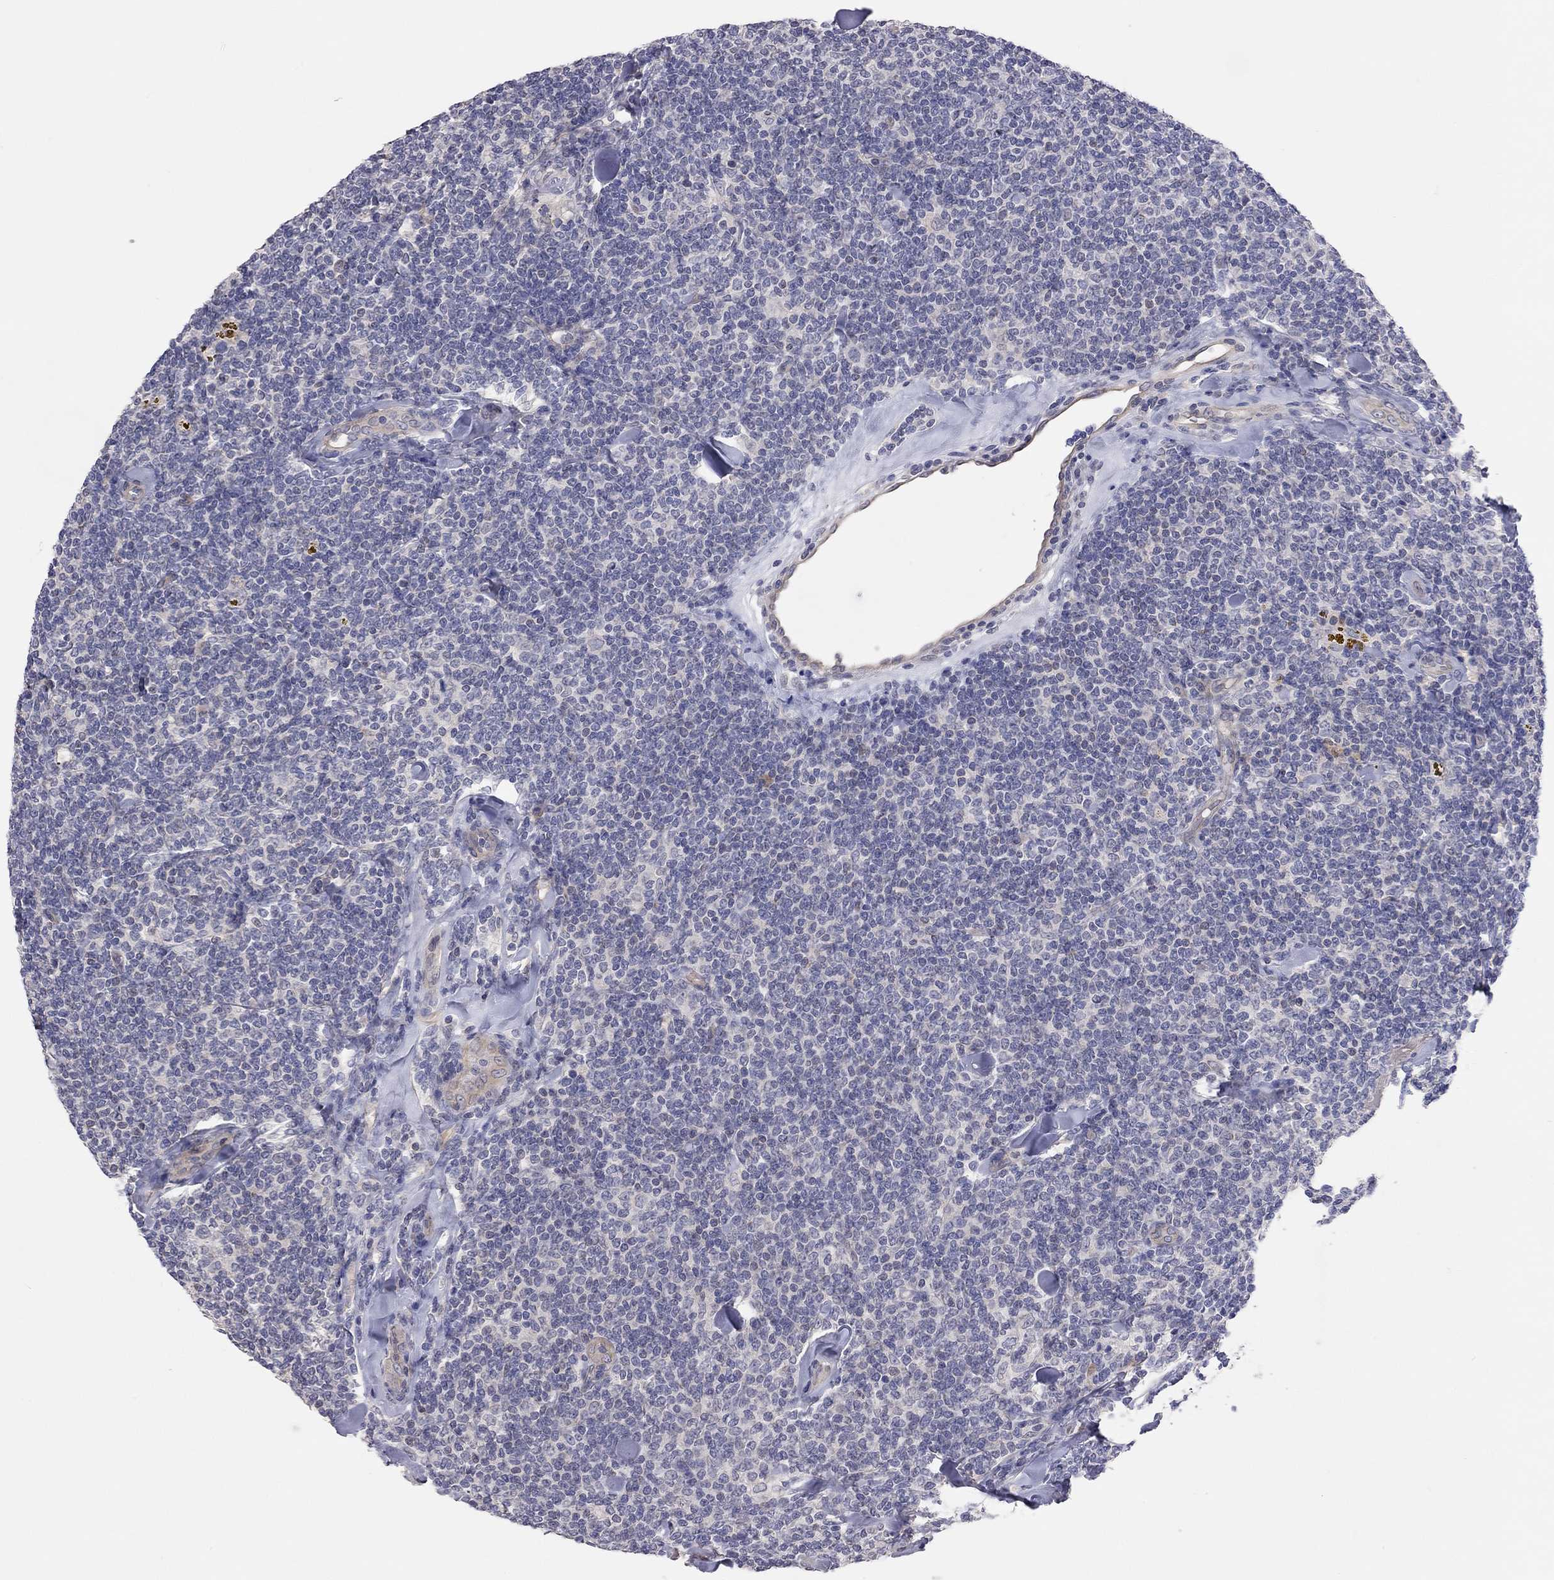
{"staining": {"intensity": "negative", "quantity": "none", "location": "none"}, "tissue": "lymphoma", "cell_type": "Tumor cells", "image_type": "cancer", "snomed": [{"axis": "morphology", "description": "Malignant lymphoma, non-Hodgkin's type, Low grade"}, {"axis": "topography", "description": "Lymph node"}], "caption": "Malignant lymphoma, non-Hodgkin's type (low-grade) stained for a protein using immunohistochemistry demonstrates no staining tumor cells.", "gene": "KCNB1", "patient": {"sex": "female", "age": 56}}